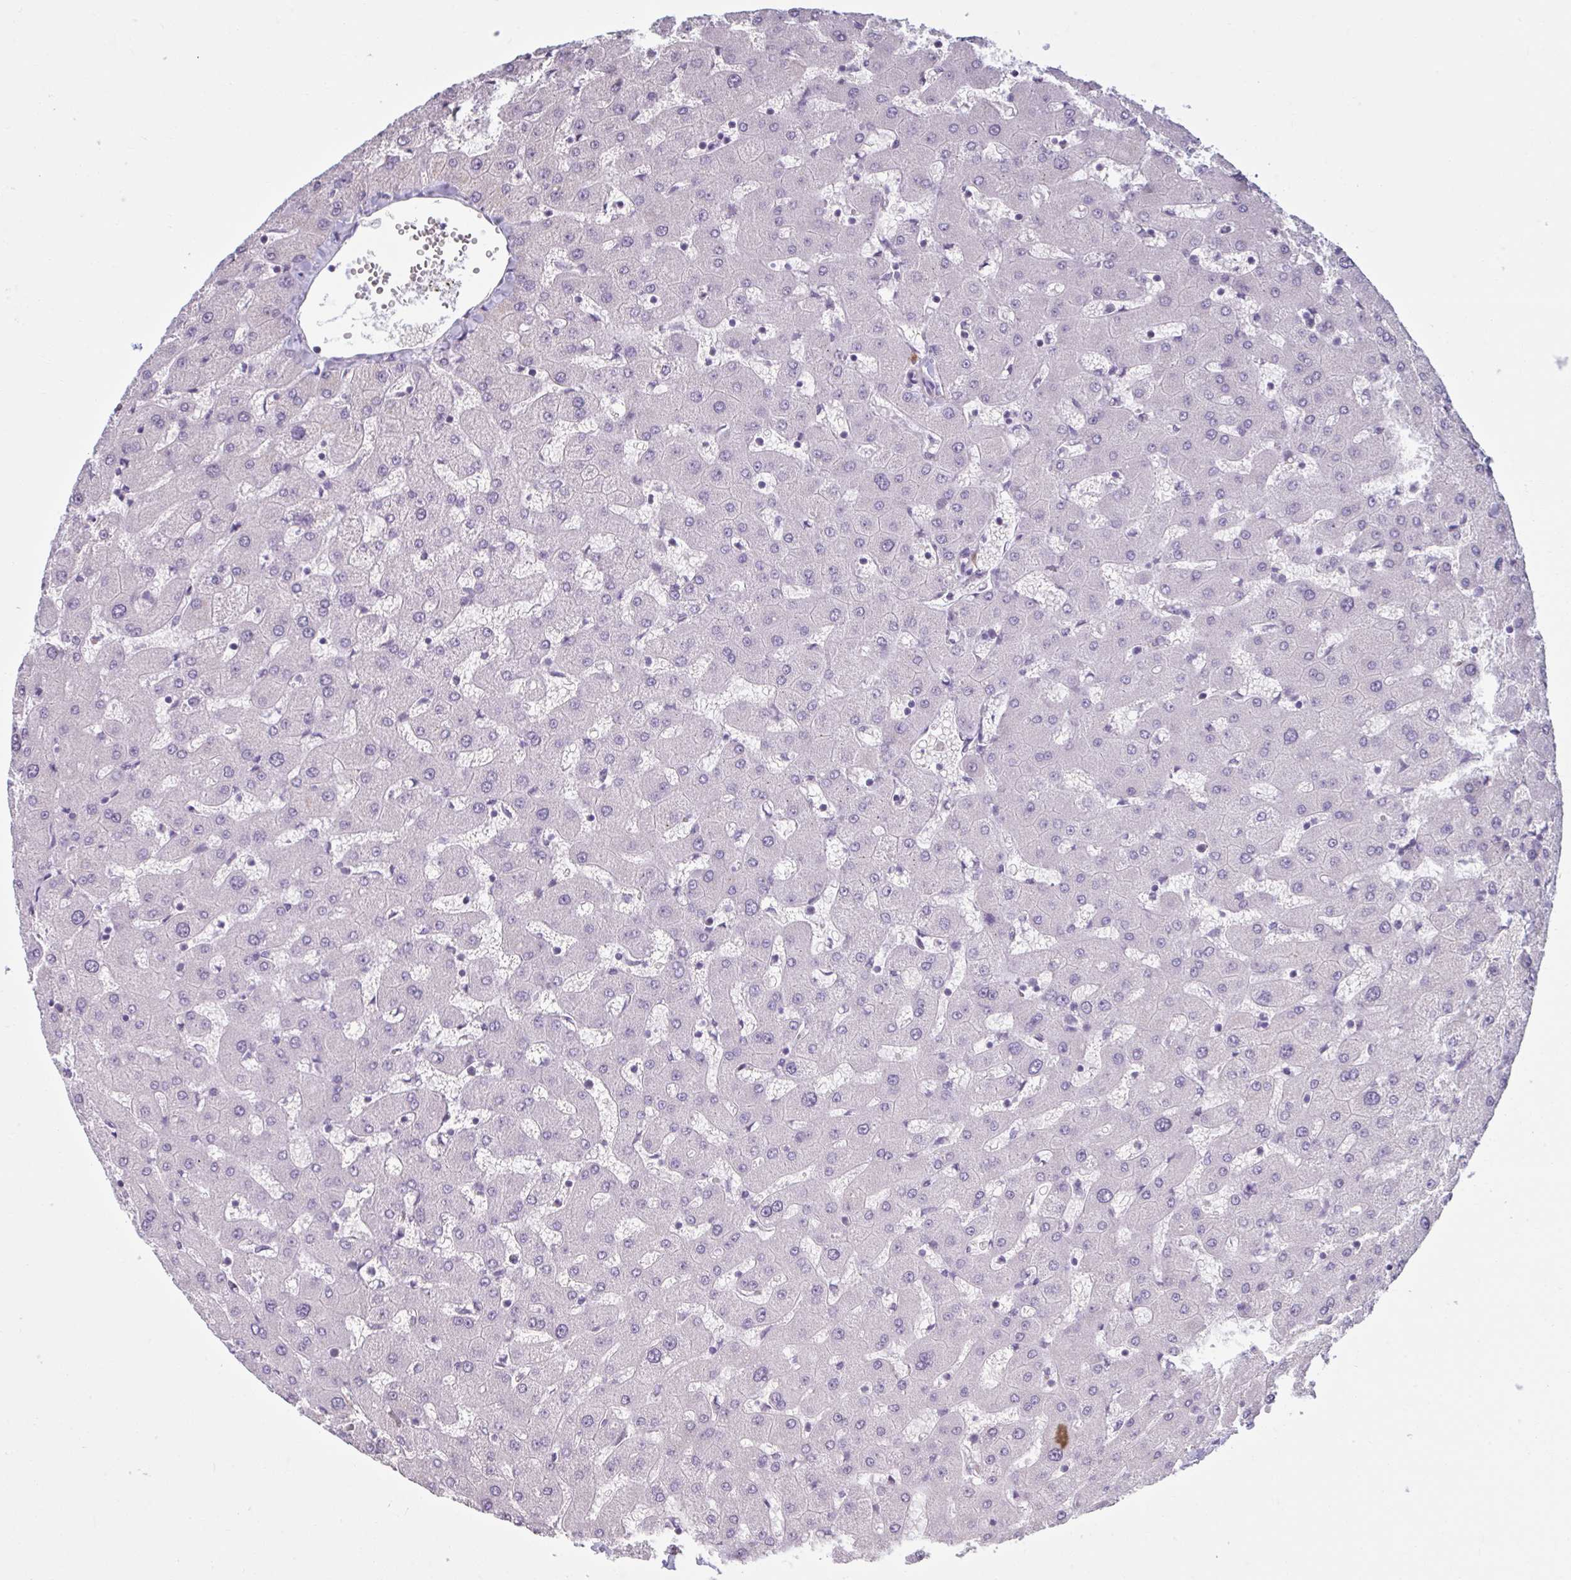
{"staining": {"intensity": "weak", "quantity": "25%-75%", "location": "cytoplasmic/membranous"}, "tissue": "liver", "cell_type": "Cholangiocytes", "image_type": "normal", "snomed": [{"axis": "morphology", "description": "Normal tissue, NOS"}, {"axis": "topography", "description": "Liver"}], "caption": "Protein analysis of unremarkable liver exhibits weak cytoplasmic/membranous positivity in approximately 25%-75% of cholangiocytes.", "gene": "CDH19", "patient": {"sex": "female", "age": 63}}